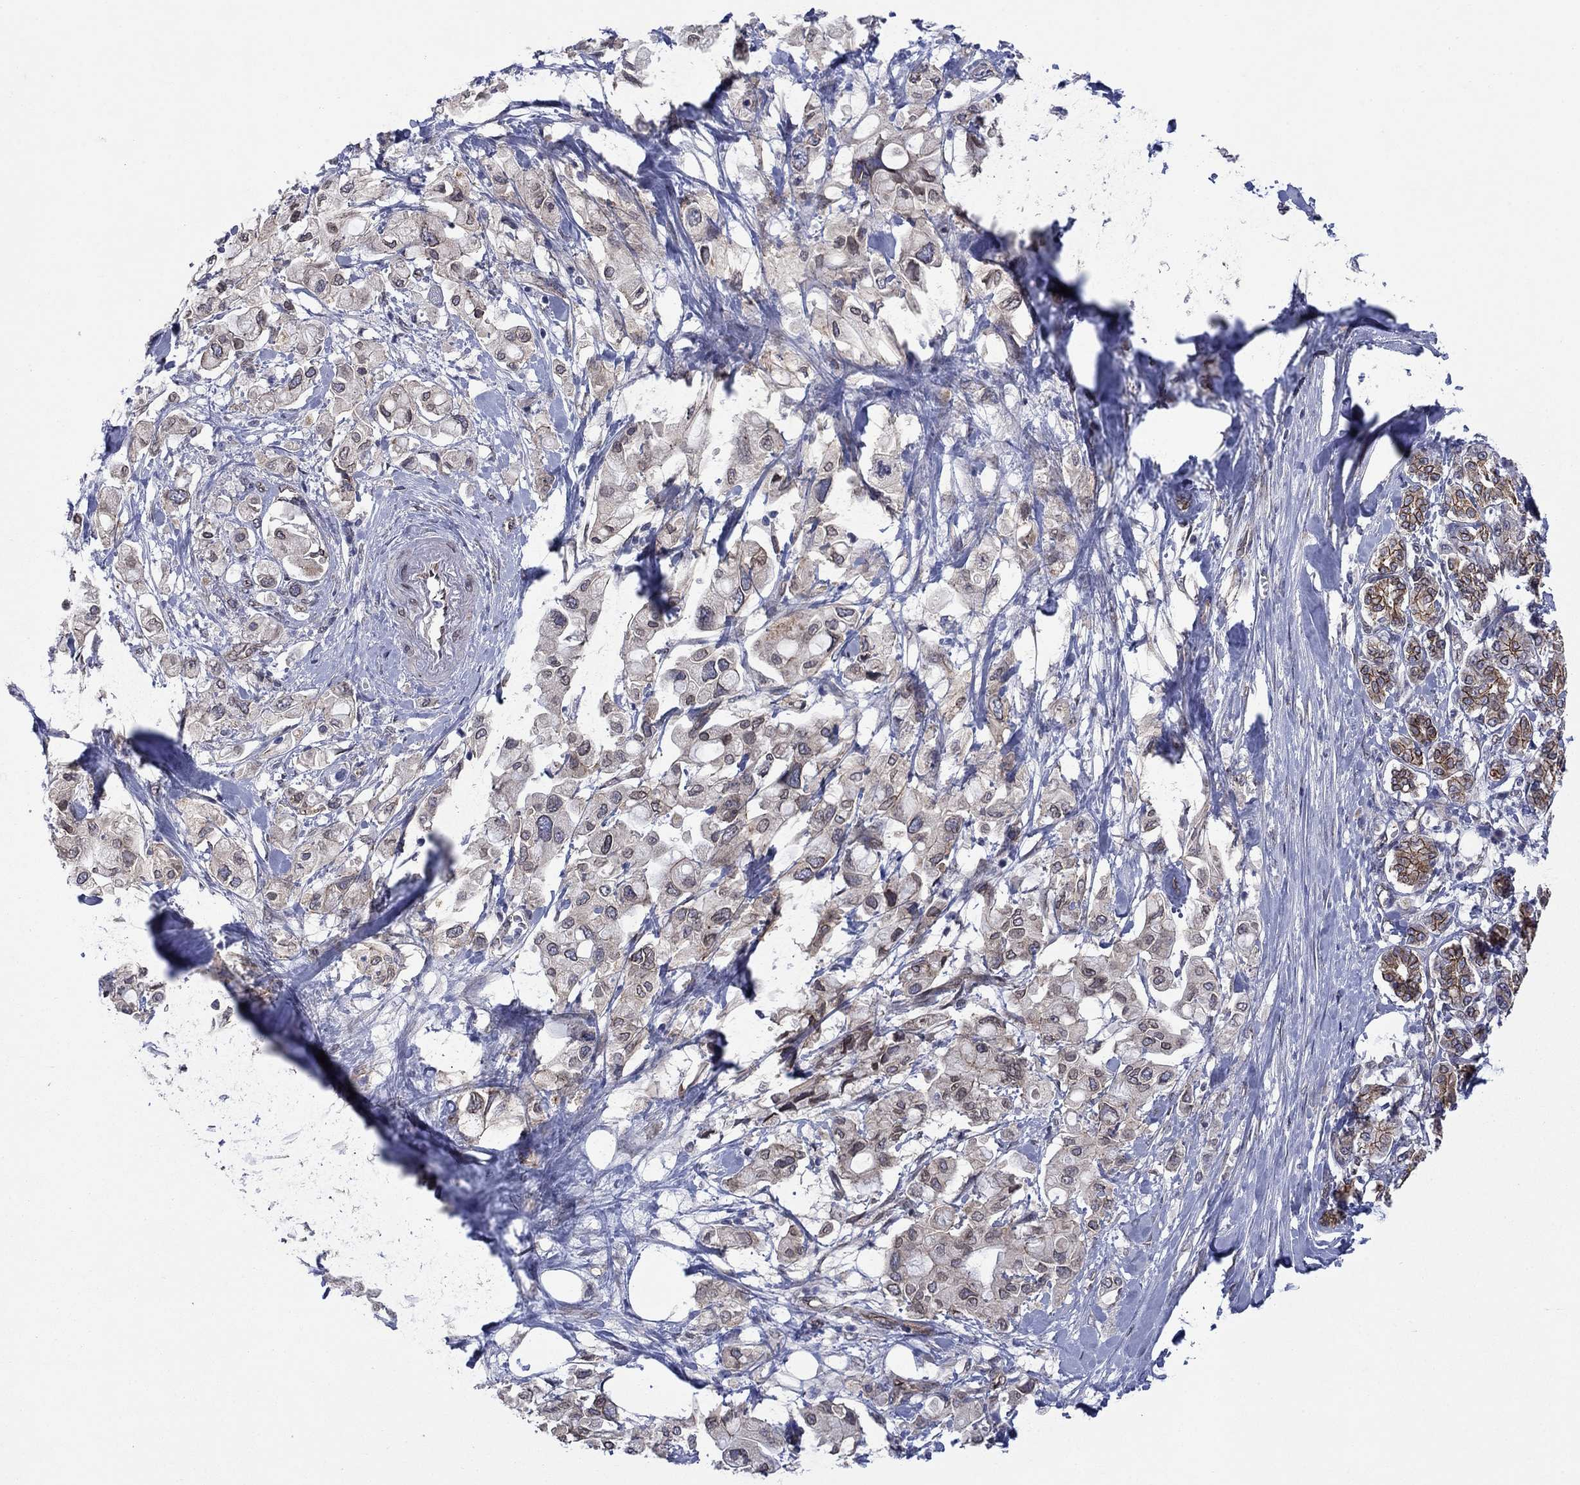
{"staining": {"intensity": "moderate", "quantity": "<25%", "location": "cytoplasmic/membranous"}, "tissue": "pancreatic cancer", "cell_type": "Tumor cells", "image_type": "cancer", "snomed": [{"axis": "morphology", "description": "Adenocarcinoma, NOS"}, {"axis": "topography", "description": "Pancreas"}], "caption": "IHC of human pancreatic cancer exhibits low levels of moderate cytoplasmic/membranous expression in about <25% of tumor cells.", "gene": "EMC9", "patient": {"sex": "female", "age": 56}}